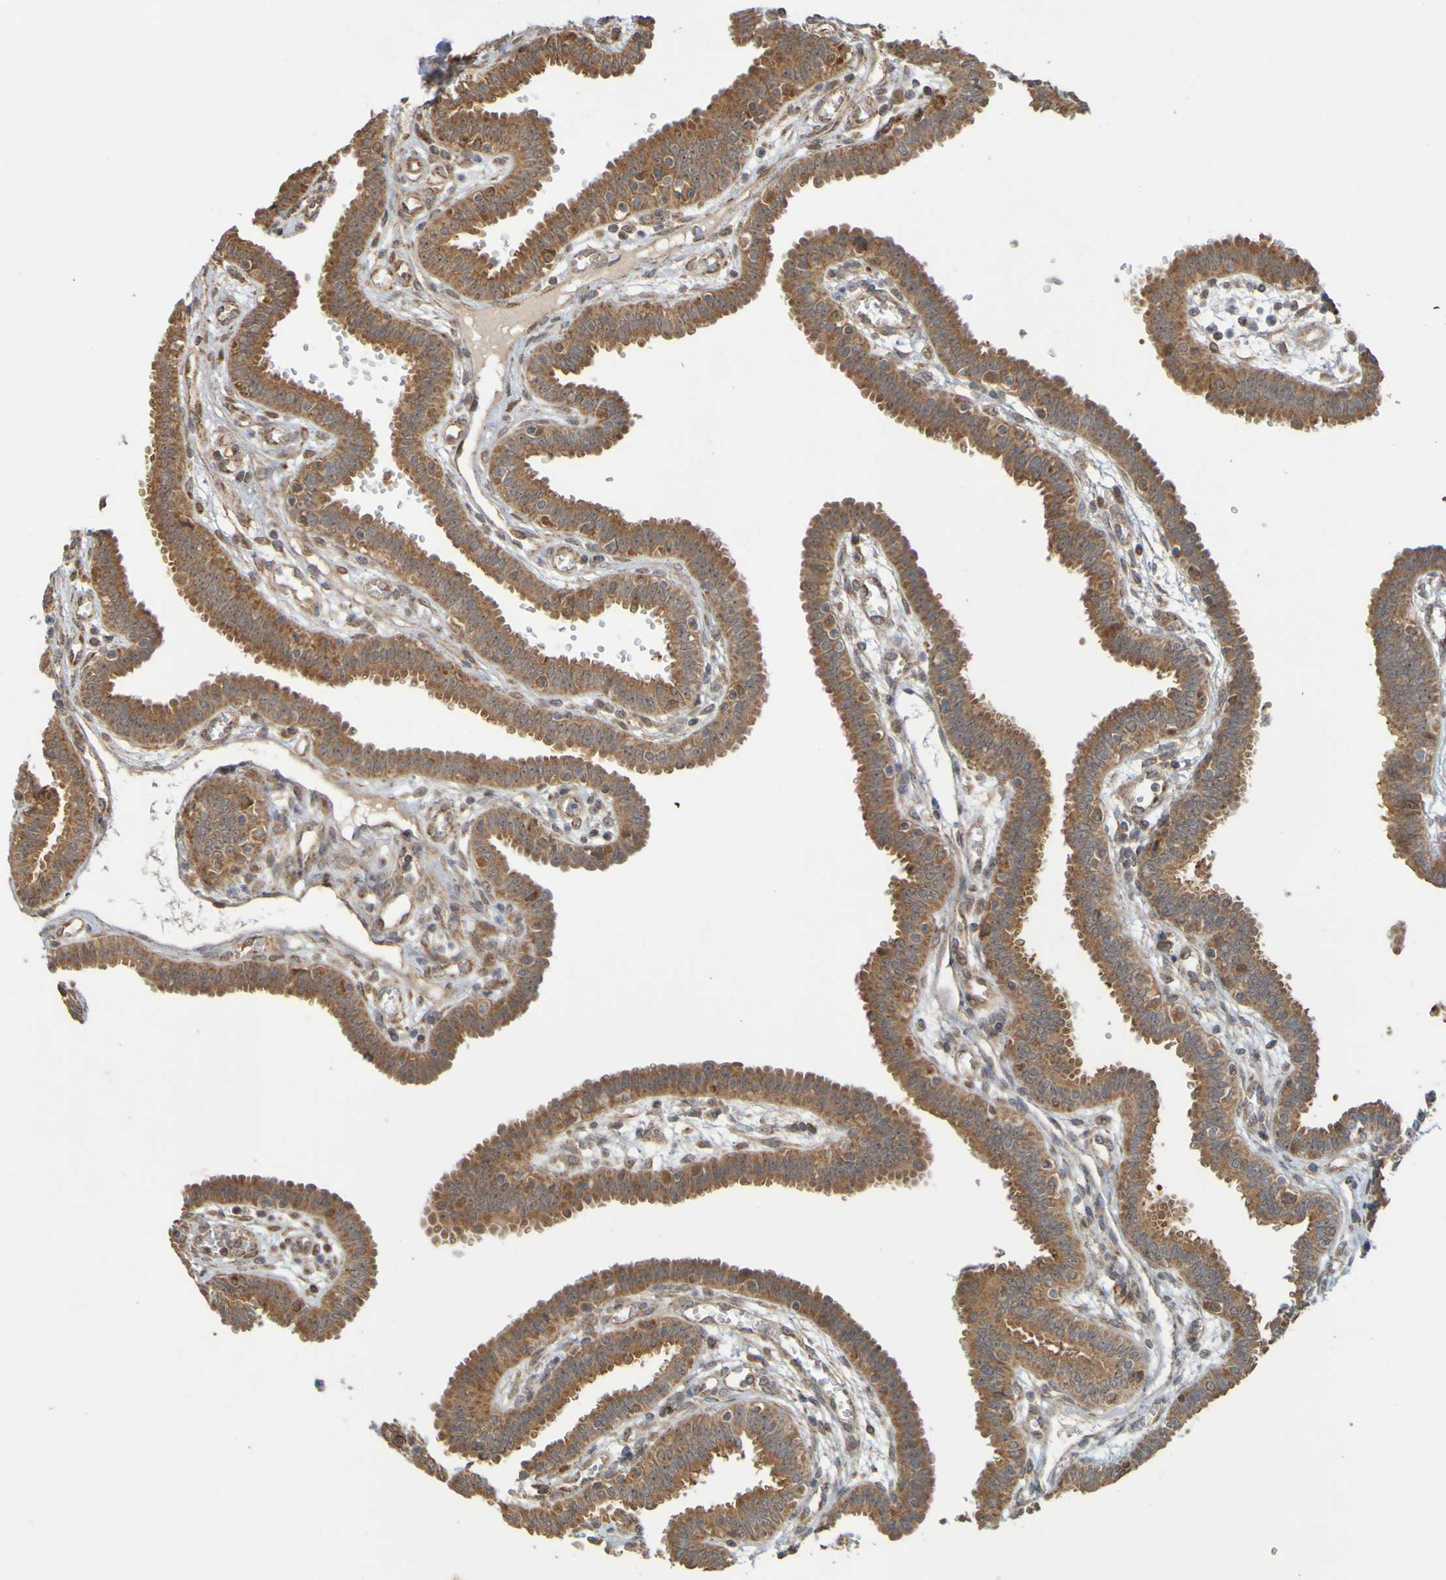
{"staining": {"intensity": "moderate", "quantity": ">75%", "location": "cytoplasmic/membranous"}, "tissue": "fallopian tube", "cell_type": "Glandular cells", "image_type": "normal", "snomed": [{"axis": "morphology", "description": "Normal tissue, NOS"}, {"axis": "topography", "description": "Fallopian tube"}], "caption": "Fallopian tube stained with DAB immunohistochemistry exhibits medium levels of moderate cytoplasmic/membranous expression in about >75% of glandular cells.", "gene": "TMBIM1", "patient": {"sex": "female", "age": 32}}